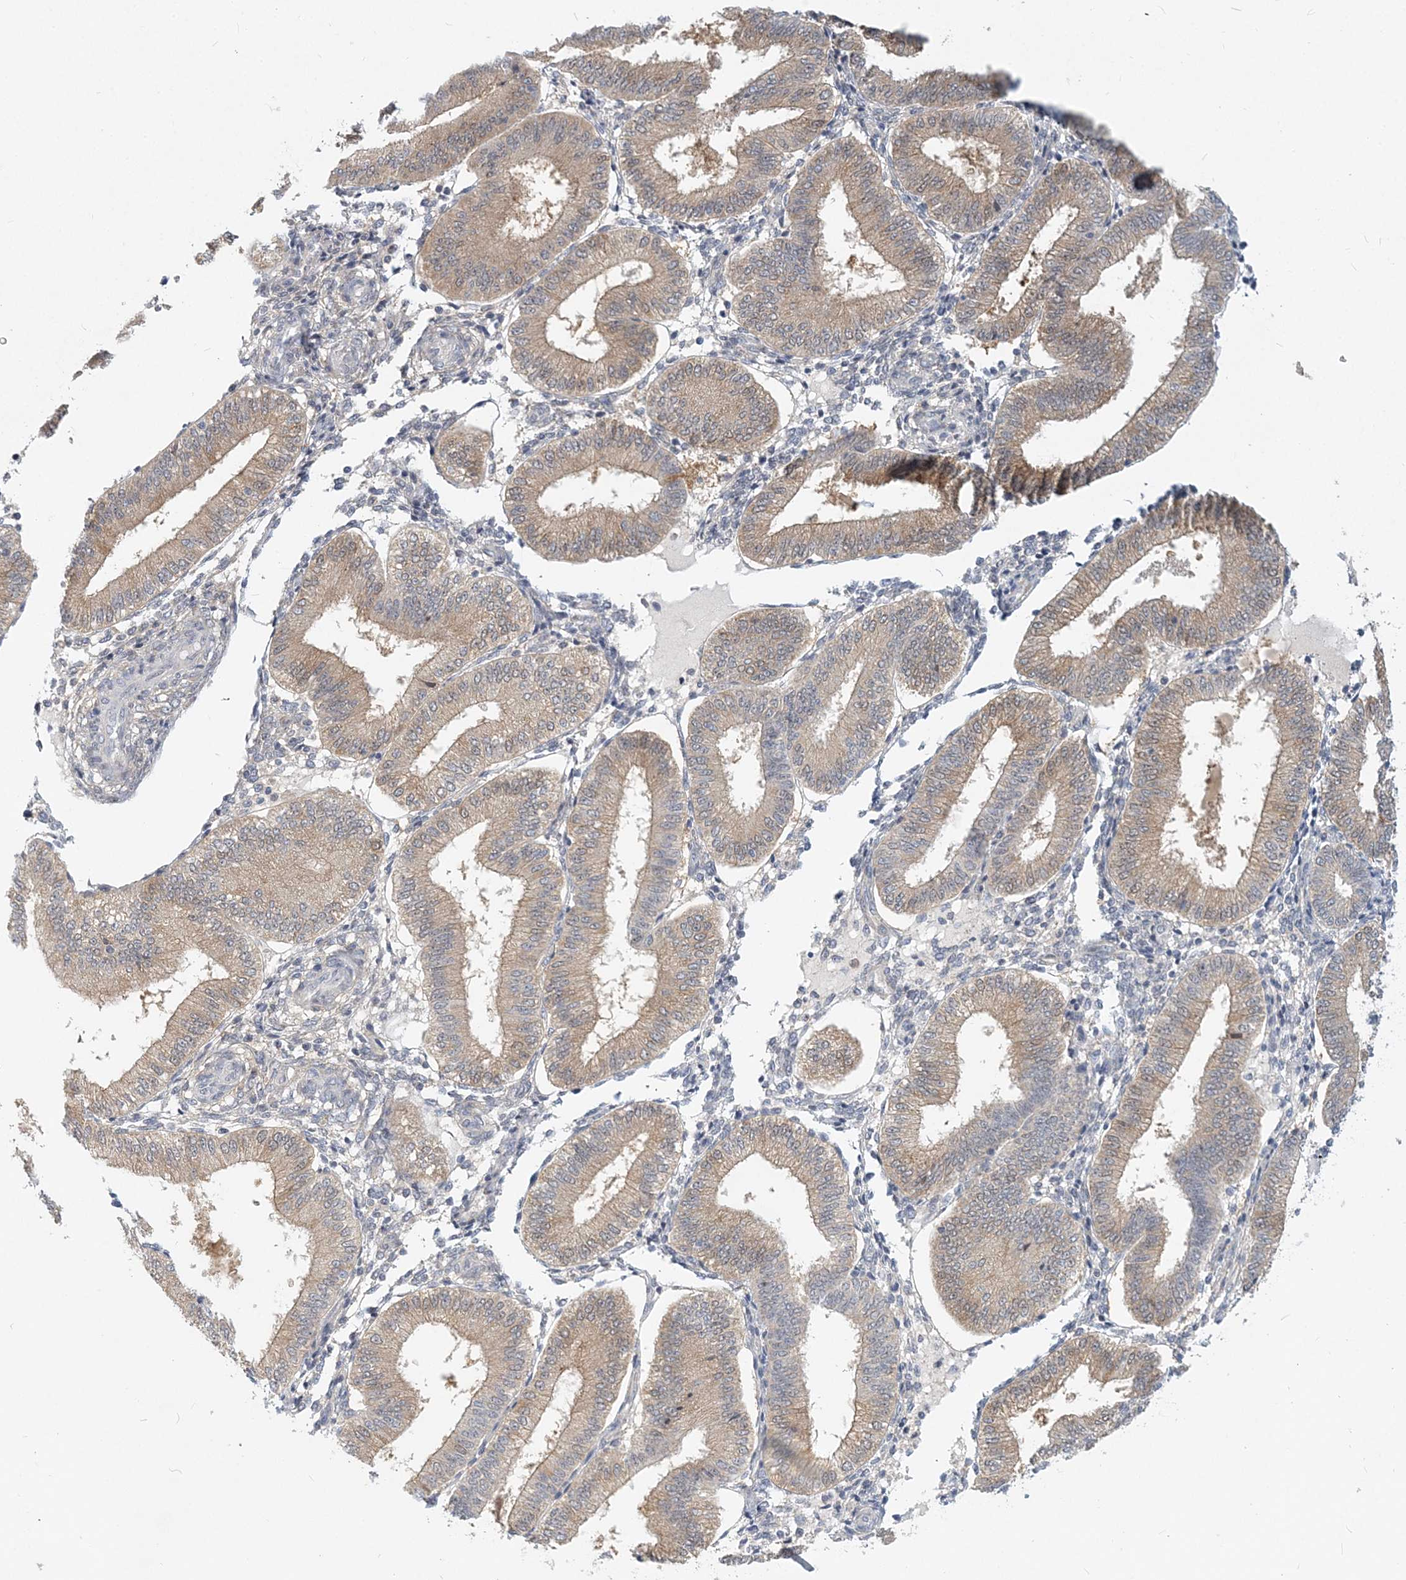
{"staining": {"intensity": "negative", "quantity": "none", "location": "none"}, "tissue": "endometrium", "cell_type": "Cells in endometrial stroma", "image_type": "normal", "snomed": [{"axis": "morphology", "description": "Normal tissue, NOS"}, {"axis": "topography", "description": "Endometrium"}], "caption": "Immunohistochemistry micrograph of benign endometrium: human endometrium stained with DAB (3,3'-diaminobenzidine) exhibits no significant protein positivity in cells in endometrial stroma. (IHC, brightfield microscopy, high magnification).", "gene": "GMPPA", "patient": {"sex": "female", "age": 39}}